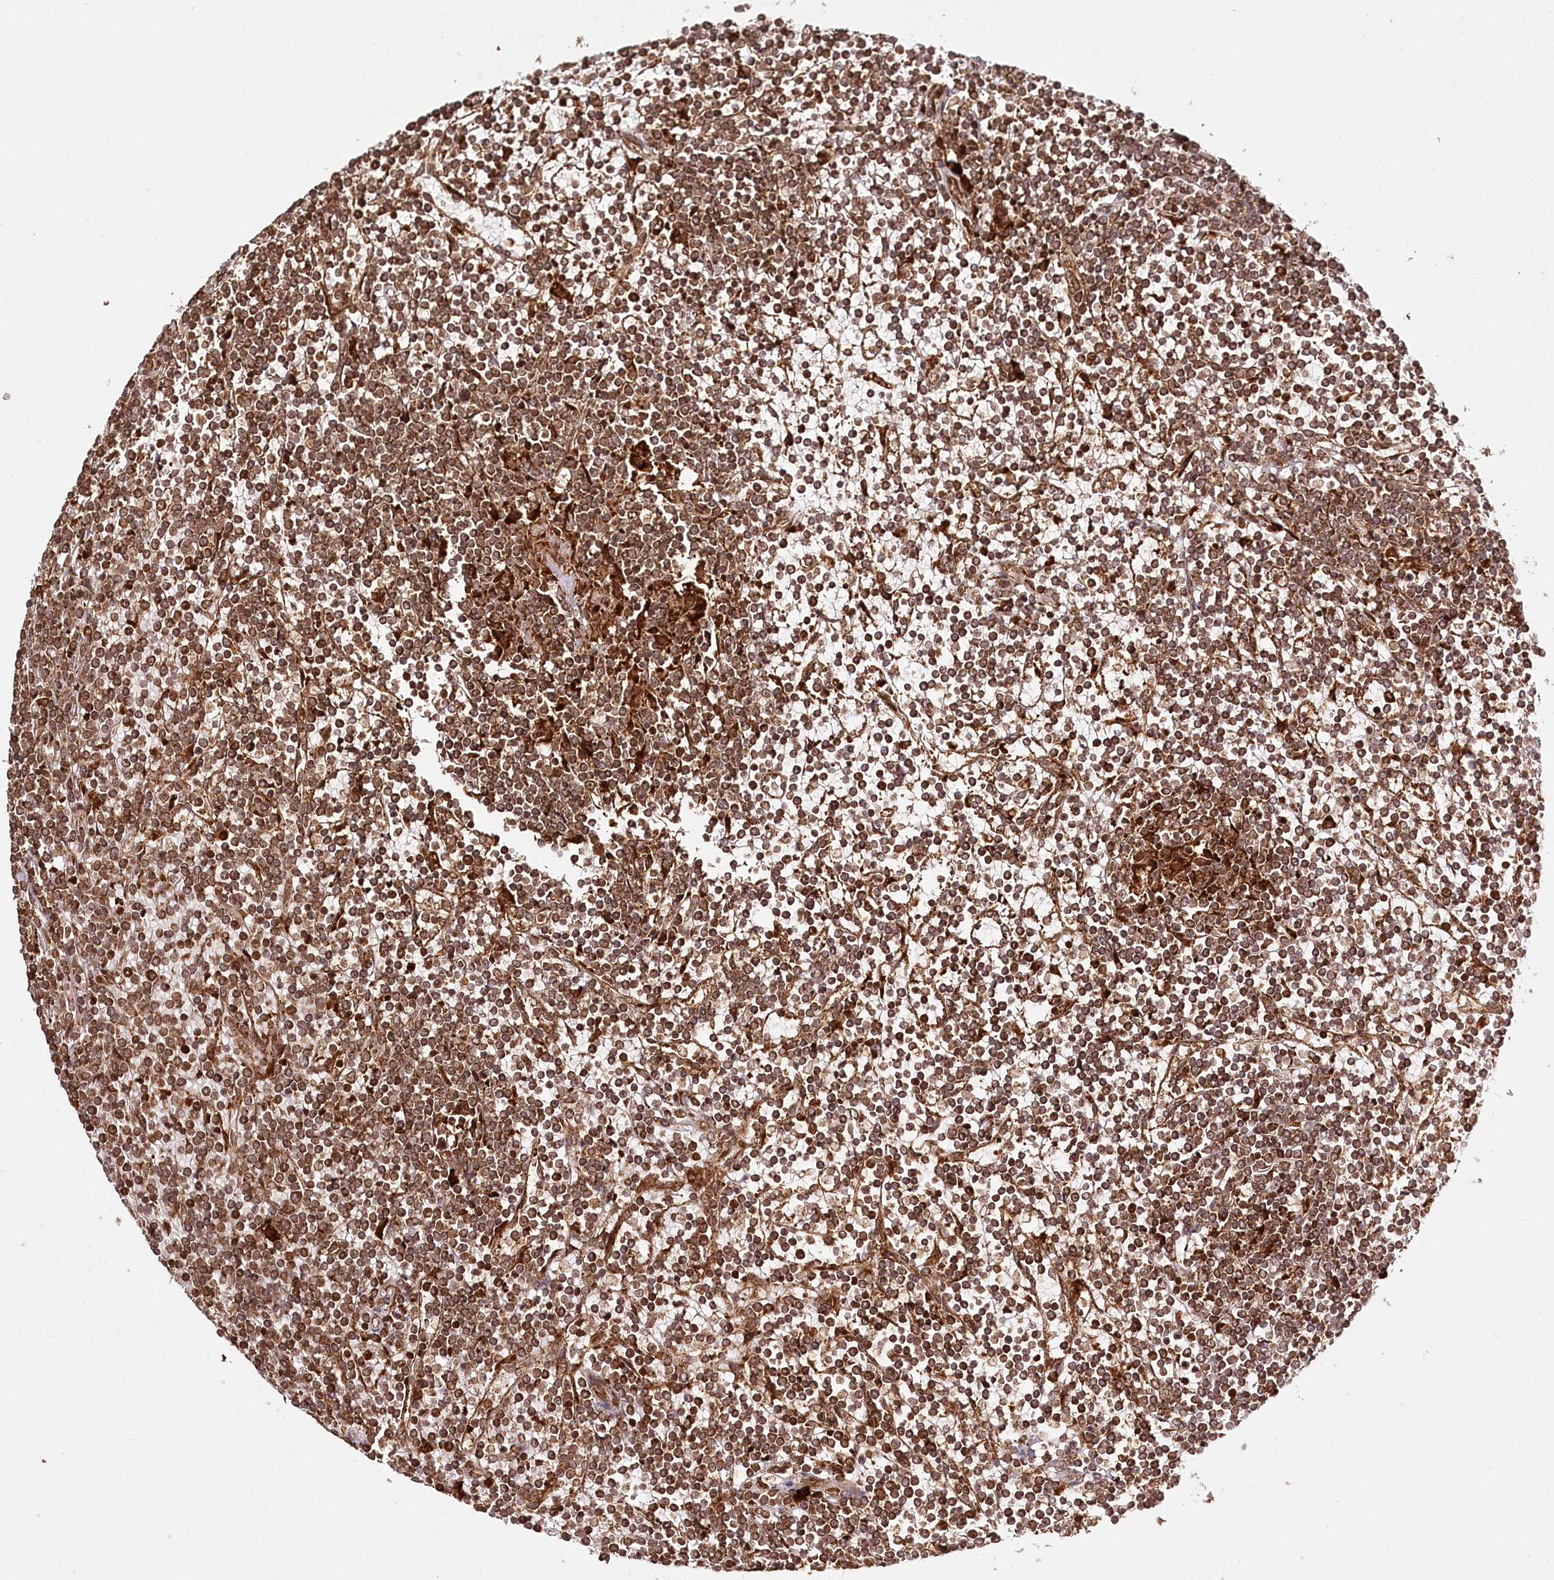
{"staining": {"intensity": "strong", "quantity": ">75%", "location": "cytoplasmic/membranous,nuclear"}, "tissue": "lymphoma", "cell_type": "Tumor cells", "image_type": "cancer", "snomed": [{"axis": "morphology", "description": "Malignant lymphoma, non-Hodgkin's type, Low grade"}, {"axis": "topography", "description": "Spleen"}], "caption": "A high-resolution histopathology image shows immunohistochemistry (IHC) staining of lymphoma, which shows strong cytoplasmic/membranous and nuclear positivity in approximately >75% of tumor cells. The staining is performed using DAB (3,3'-diaminobenzidine) brown chromogen to label protein expression. The nuclei are counter-stained blue using hematoxylin.", "gene": "ULK2", "patient": {"sex": "female", "age": 19}}